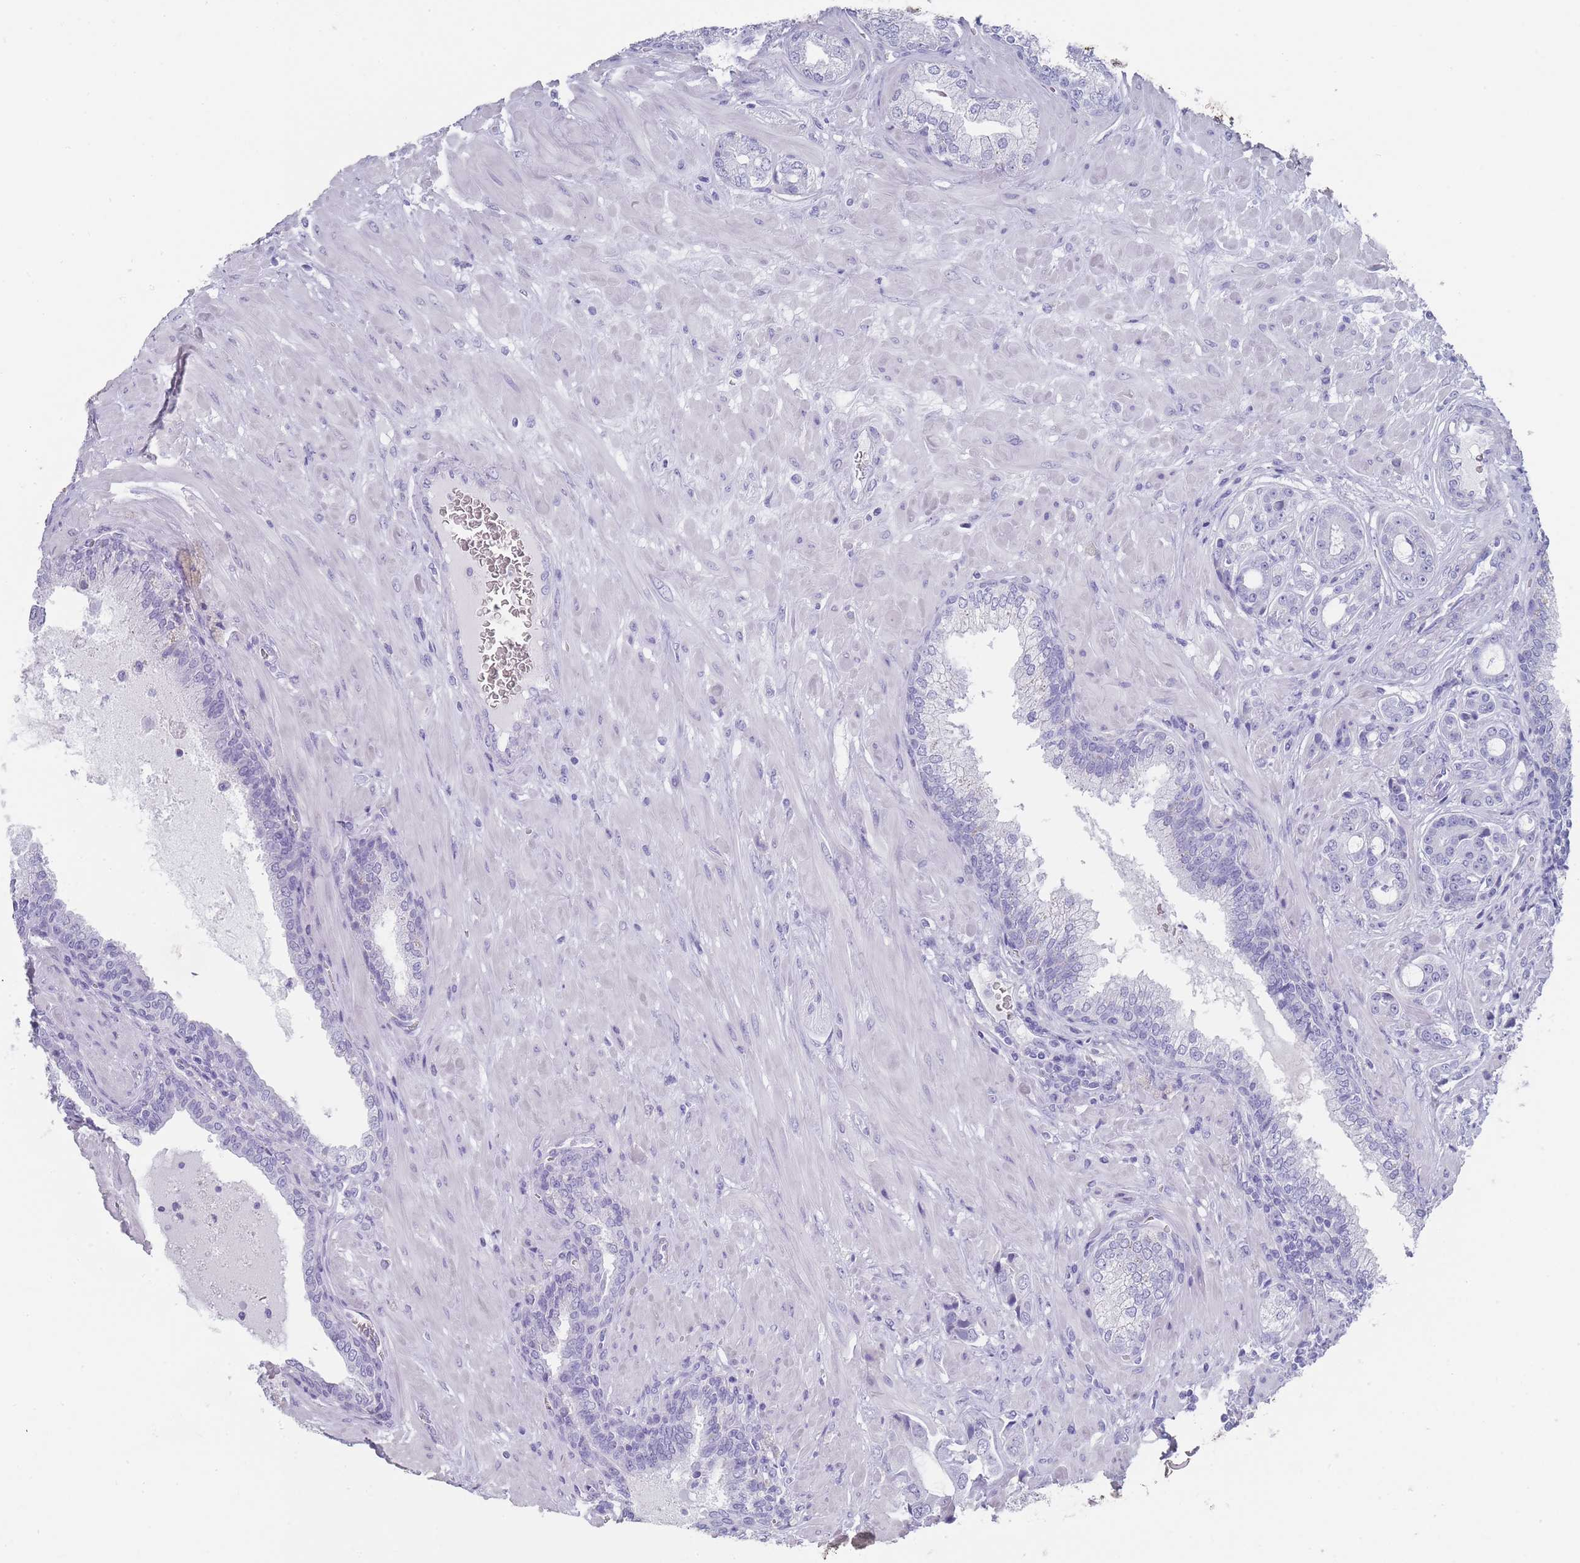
{"staining": {"intensity": "negative", "quantity": "none", "location": "none"}, "tissue": "prostate cancer", "cell_type": "Tumor cells", "image_type": "cancer", "snomed": [{"axis": "morphology", "description": "Adenocarcinoma, High grade"}, {"axis": "topography", "description": "Prostate"}], "caption": "An IHC image of prostate cancer (high-grade adenocarcinoma) is shown. There is no staining in tumor cells of prostate cancer (high-grade adenocarcinoma). (DAB IHC, high magnification).", "gene": "RAB2B", "patient": {"sex": "male", "age": 55}}